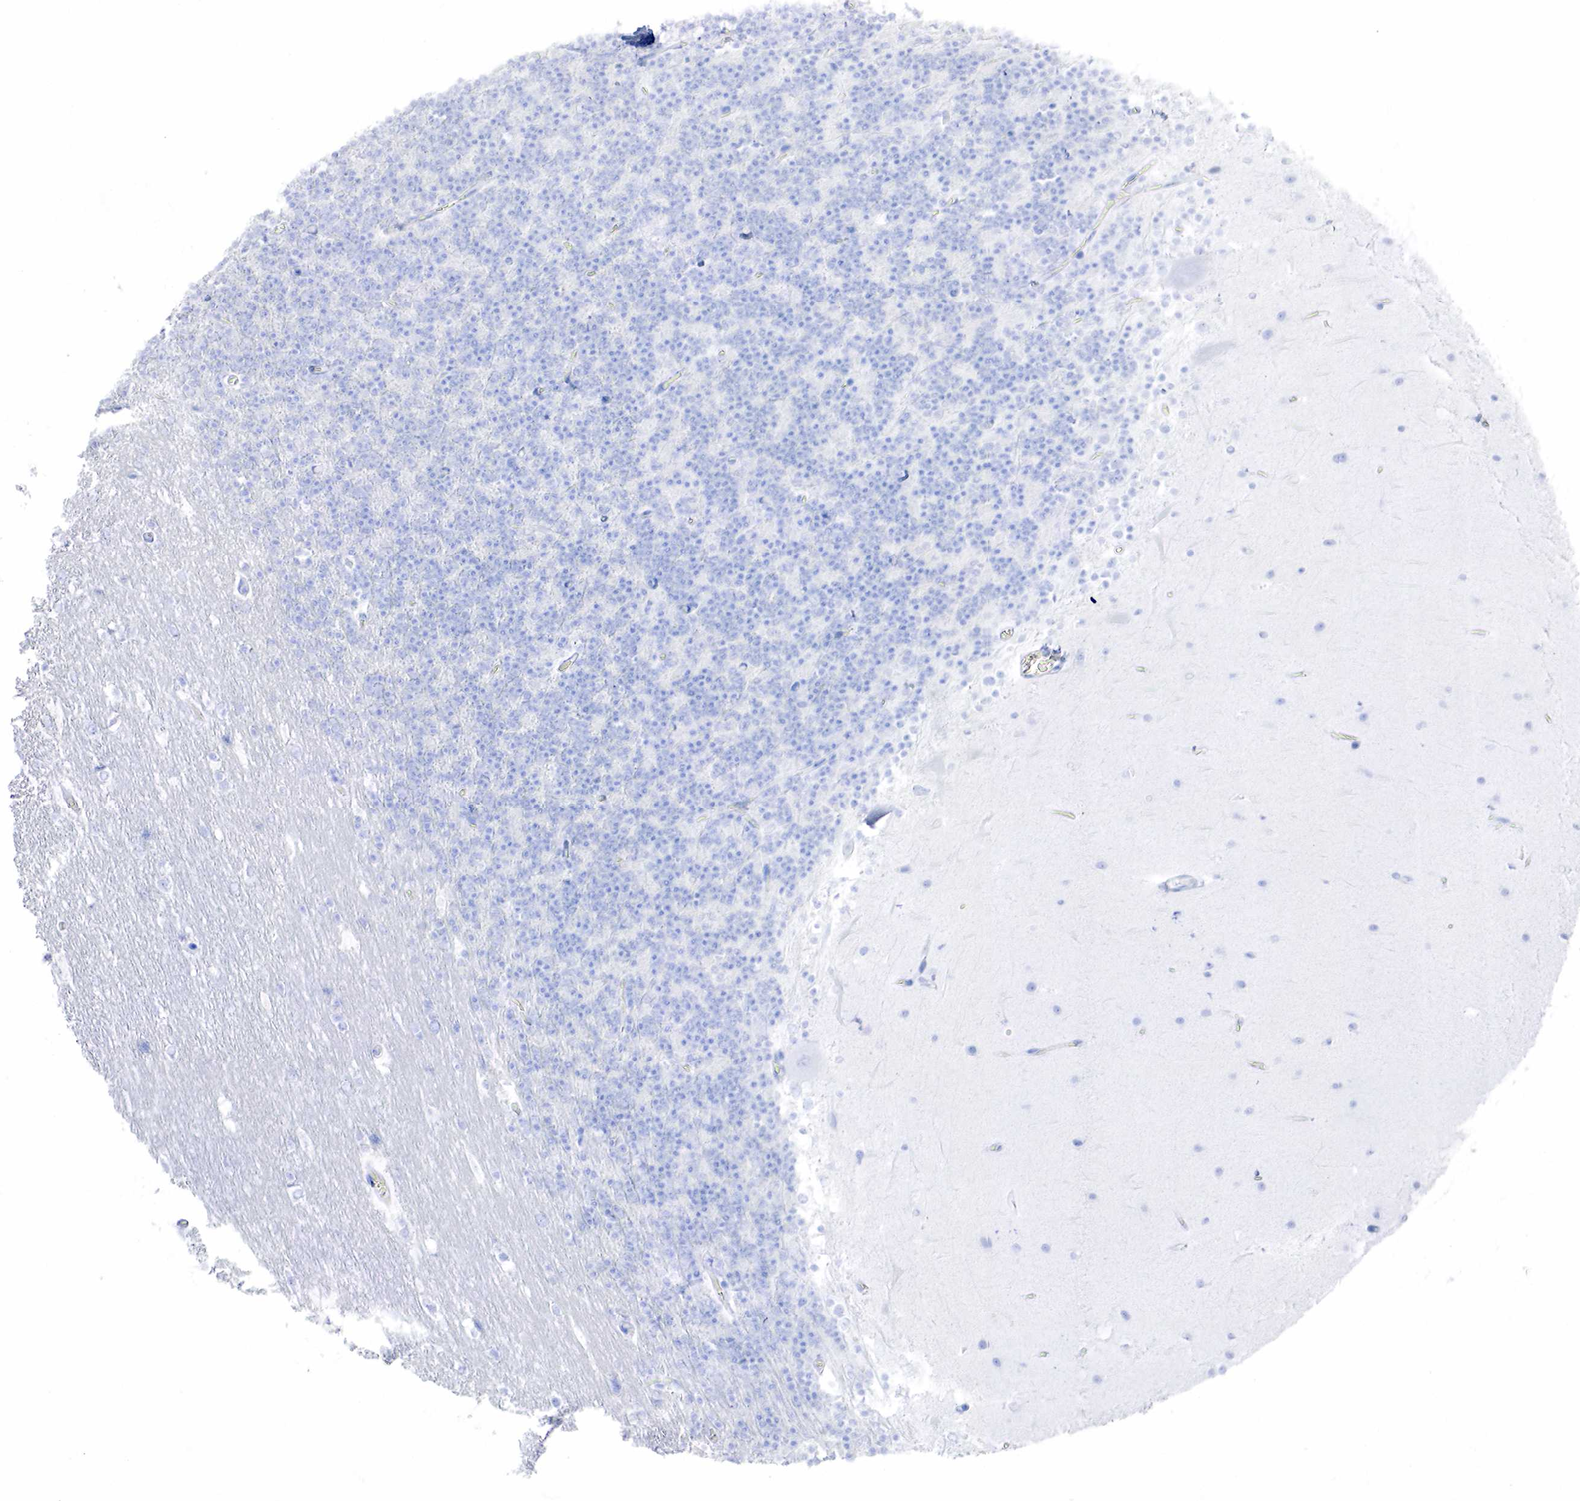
{"staining": {"intensity": "negative", "quantity": "none", "location": "none"}, "tissue": "cerebellum", "cell_type": "Cells in granular layer", "image_type": "normal", "snomed": [{"axis": "morphology", "description": "Normal tissue, NOS"}, {"axis": "topography", "description": "Cerebellum"}], "caption": "DAB immunohistochemical staining of normal human cerebellum displays no significant positivity in cells in granular layer.", "gene": "PTH", "patient": {"sex": "female", "age": 19}}